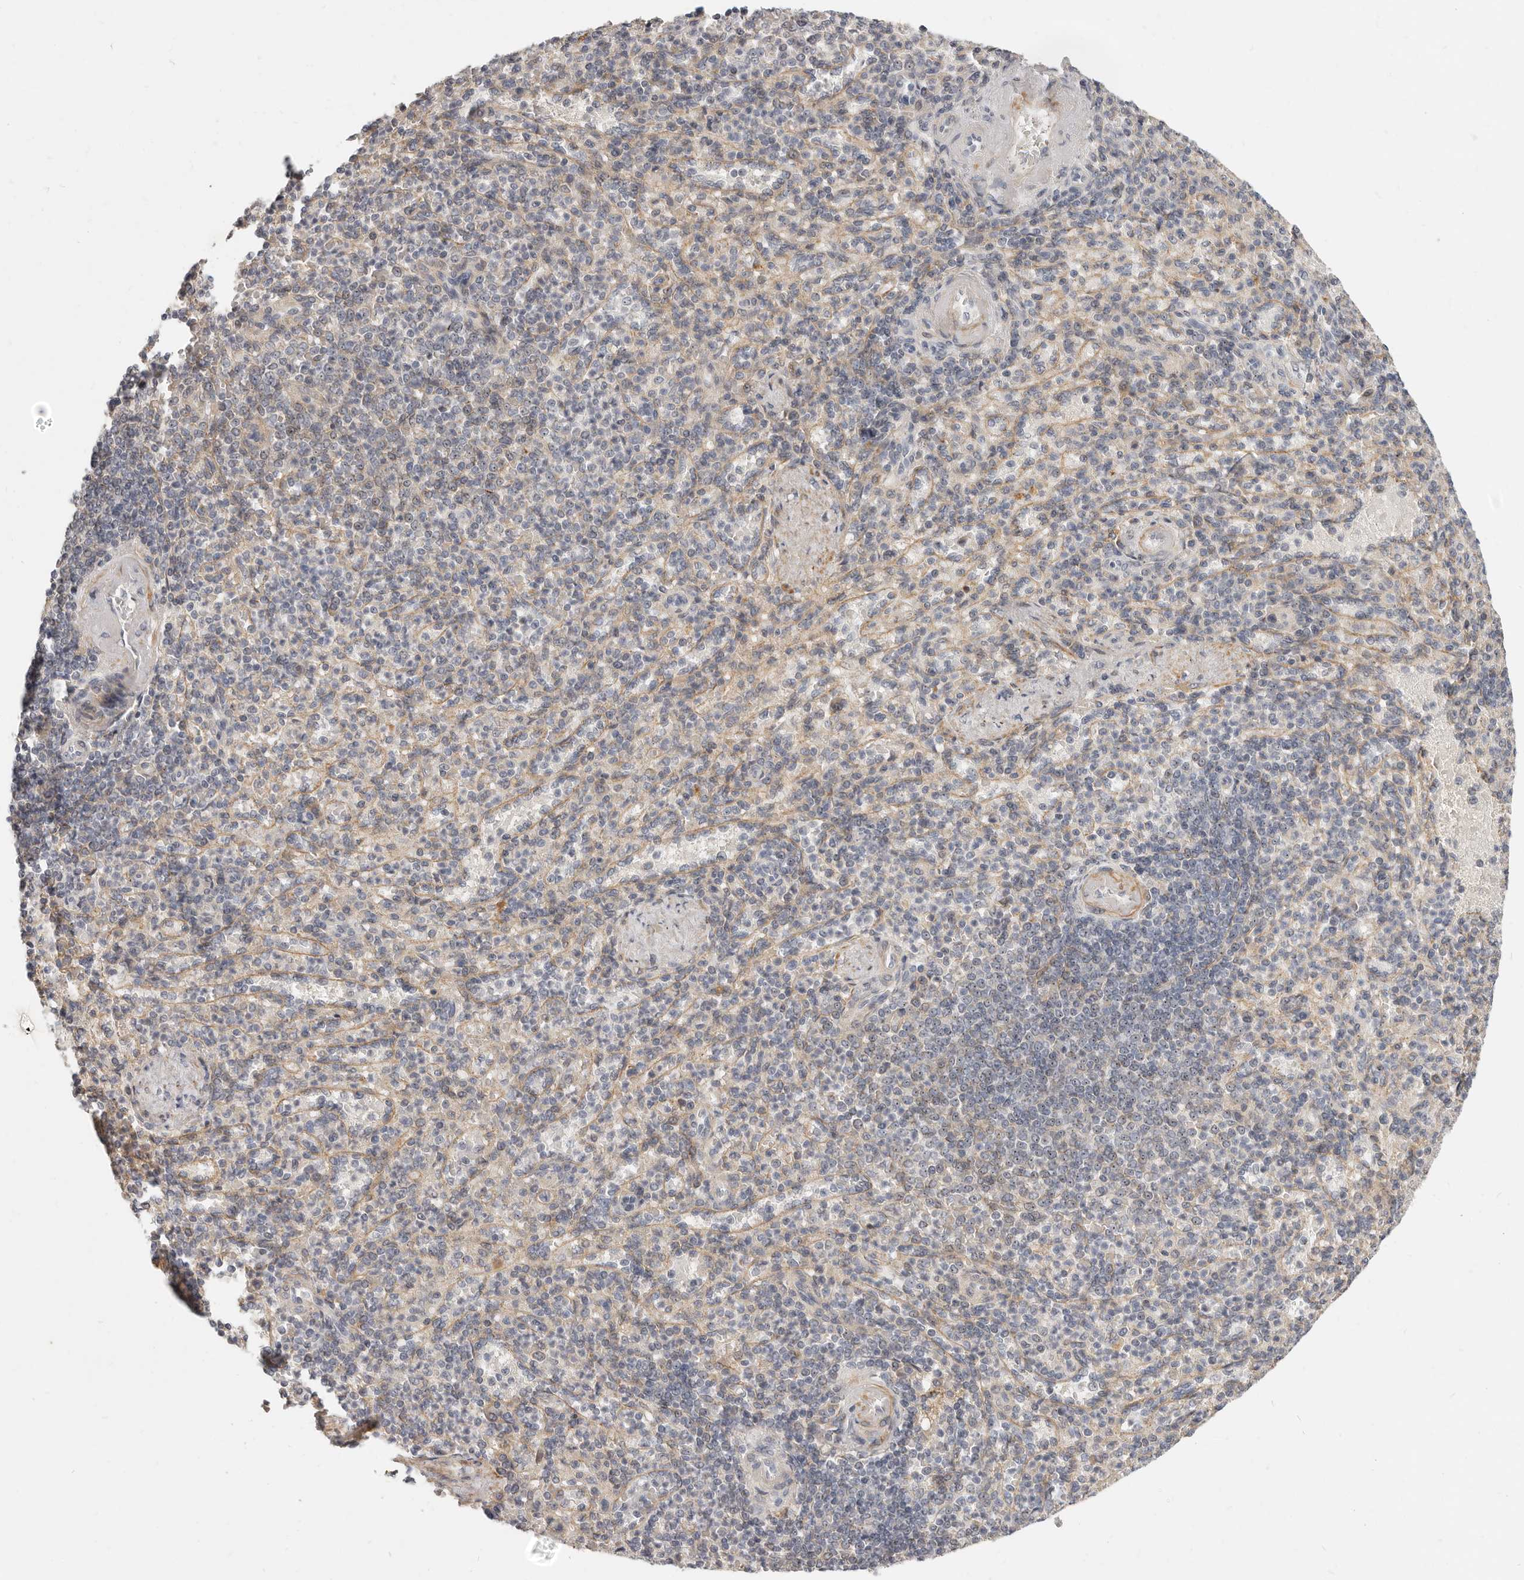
{"staining": {"intensity": "negative", "quantity": "none", "location": "none"}, "tissue": "spleen", "cell_type": "Cells in red pulp", "image_type": "normal", "snomed": [{"axis": "morphology", "description": "Normal tissue, NOS"}, {"axis": "topography", "description": "Spleen"}], "caption": "This is an immunohistochemistry image of unremarkable spleen. There is no staining in cells in red pulp.", "gene": "MICALL2", "patient": {"sex": "female", "age": 74}}